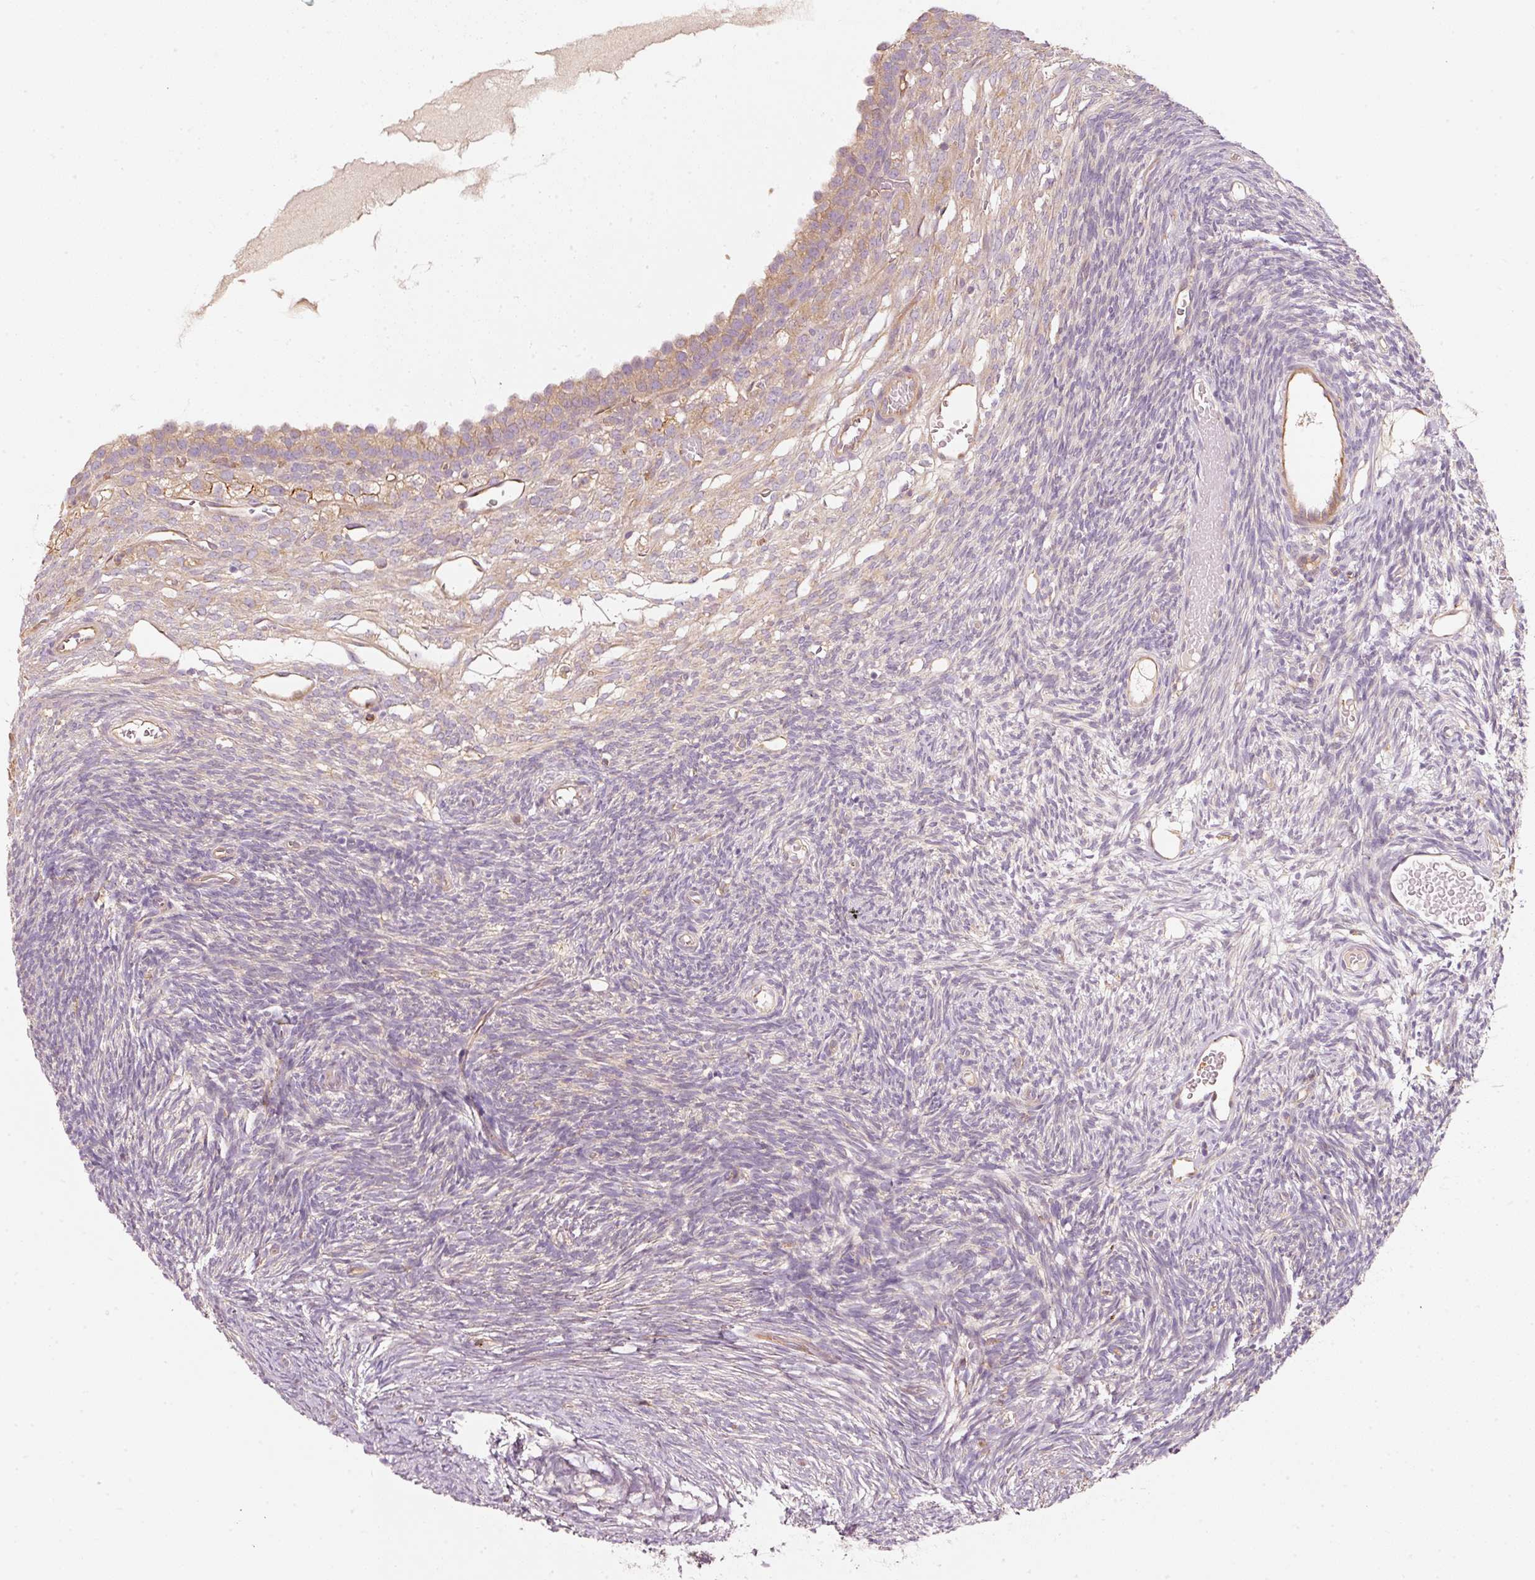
{"staining": {"intensity": "negative", "quantity": "none", "location": "none"}, "tissue": "ovary", "cell_type": "Ovarian stroma cells", "image_type": "normal", "snomed": [{"axis": "morphology", "description": "Normal tissue, NOS"}, {"axis": "topography", "description": "Ovary"}], "caption": "IHC photomicrograph of benign ovary: ovary stained with DAB displays no significant protein expression in ovarian stroma cells. The staining was performed using DAB (3,3'-diaminobenzidine) to visualize the protein expression in brown, while the nuclei were stained in blue with hematoxylin (Magnification: 20x).", "gene": "IQGAP2", "patient": {"sex": "female", "age": 39}}